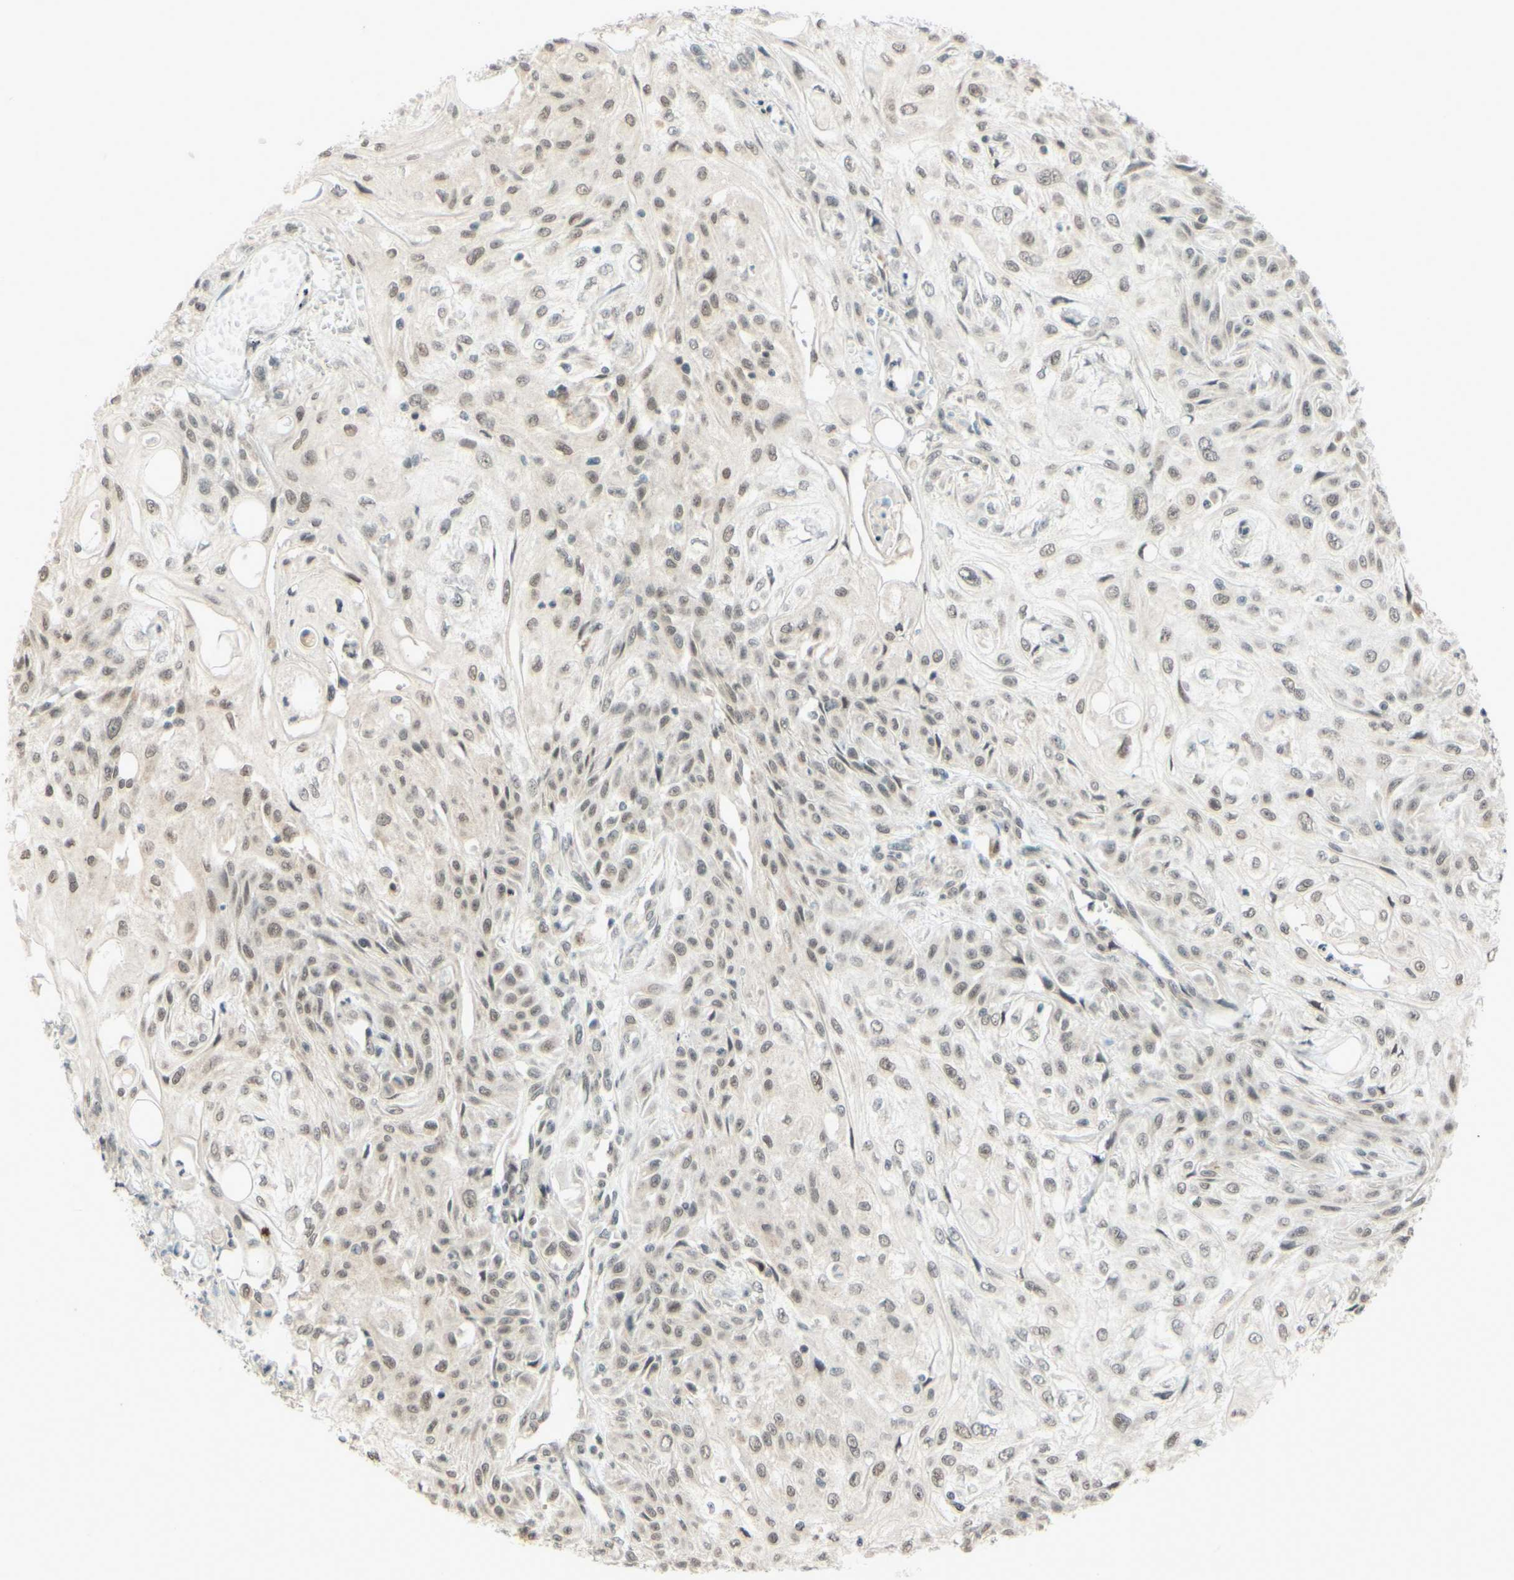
{"staining": {"intensity": "weak", "quantity": ">75%", "location": "nuclear"}, "tissue": "skin cancer", "cell_type": "Tumor cells", "image_type": "cancer", "snomed": [{"axis": "morphology", "description": "Squamous cell carcinoma, NOS"}, {"axis": "topography", "description": "Skin"}], "caption": "An immunohistochemistry (IHC) micrograph of tumor tissue is shown. Protein staining in brown labels weak nuclear positivity in squamous cell carcinoma (skin) within tumor cells.", "gene": "SMARCB1", "patient": {"sex": "male", "age": 75}}